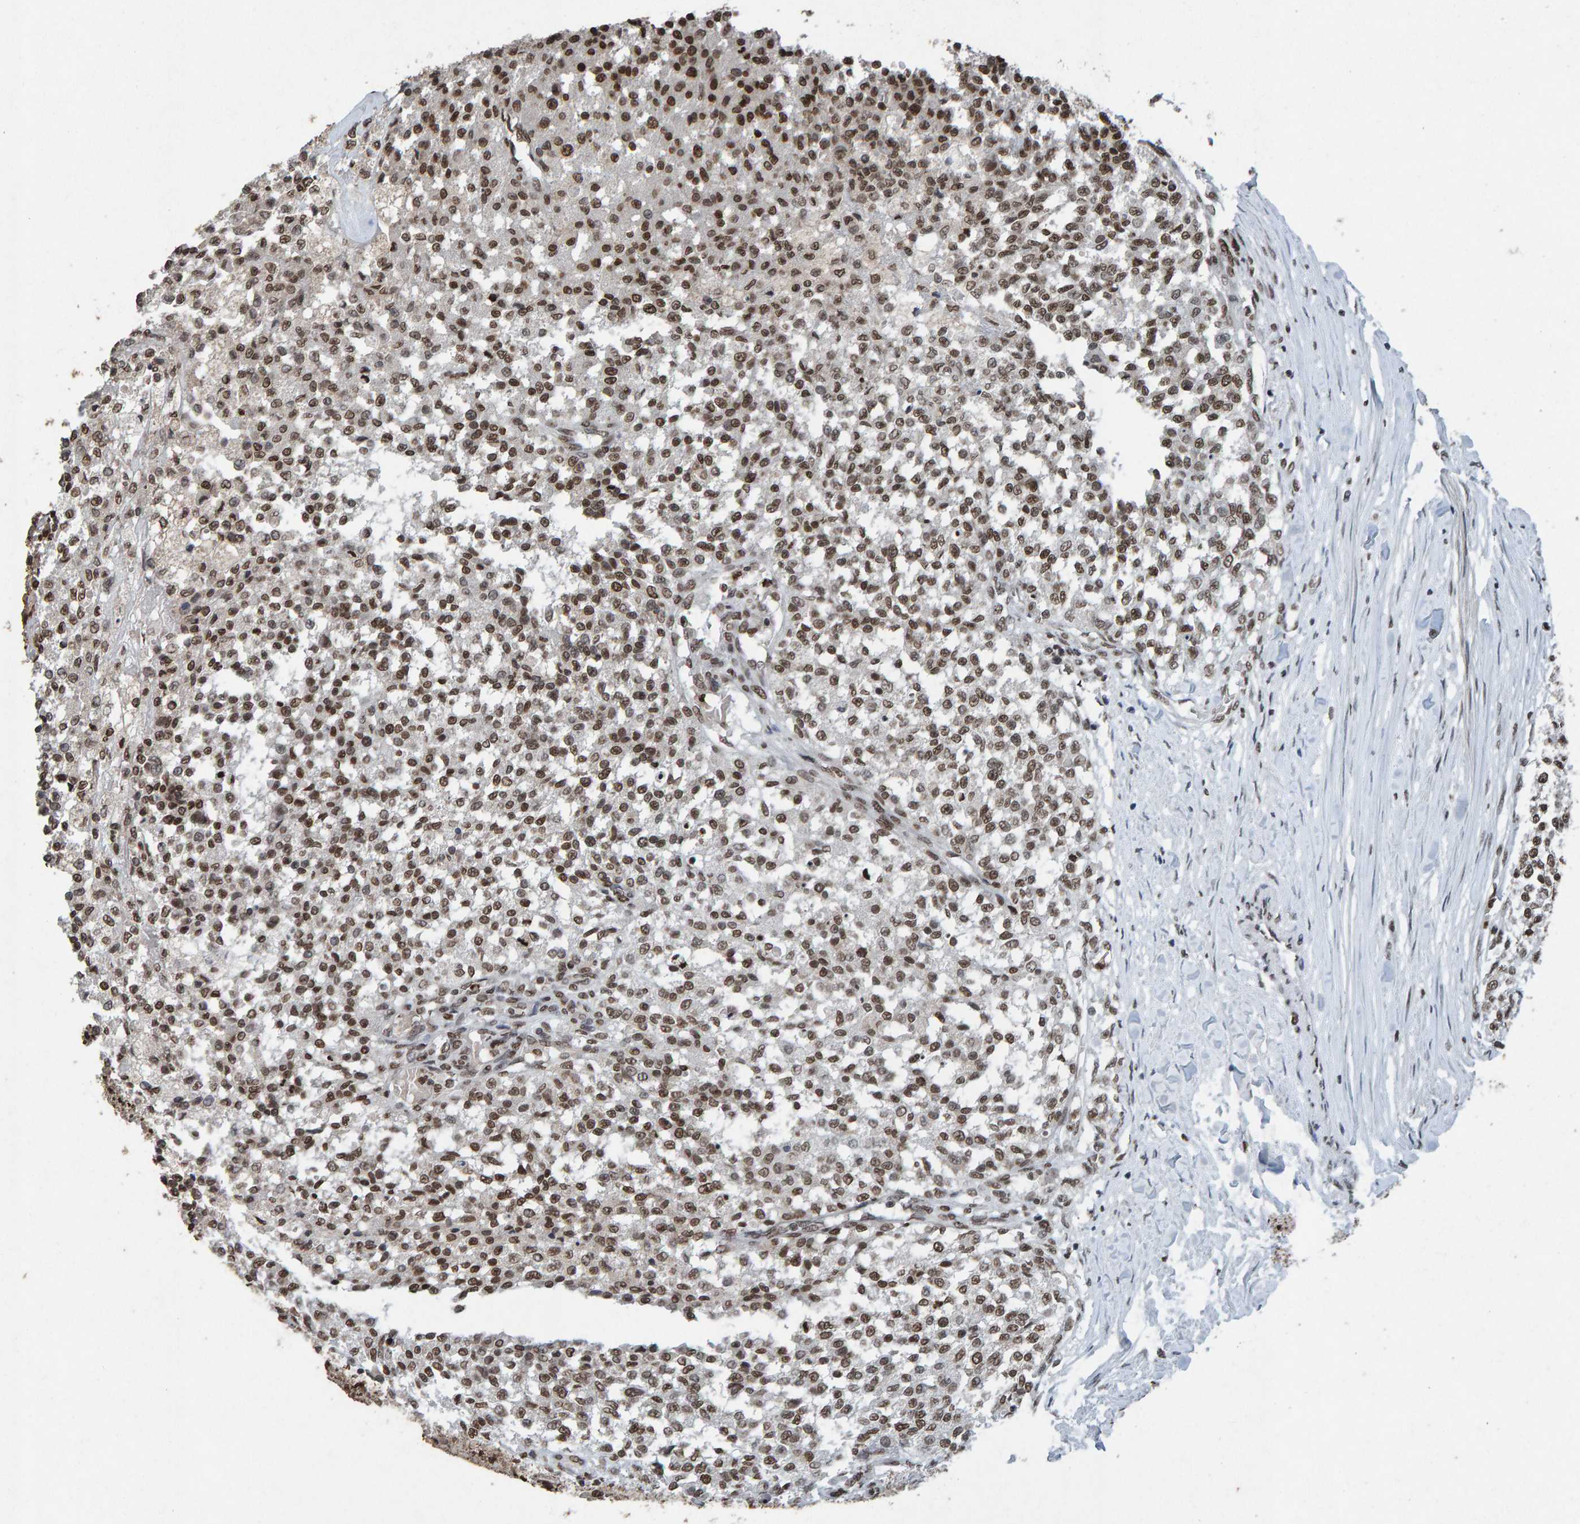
{"staining": {"intensity": "moderate", "quantity": ">75%", "location": "nuclear"}, "tissue": "testis cancer", "cell_type": "Tumor cells", "image_type": "cancer", "snomed": [{"axis": "morphology", "description": "Seminoma, NOS"}, {"axis": "topography", "description": "Testis"}], "caption": "Moderate nuclear staining is identified in about >75% of tumor cells in testis cancer. (Stains: DAB in brown, nuclei in blue, Microscopy: brightfield microscopy at high magnification).", "gene": "H2AZ1", "patient": {"sex": "male", "age": 59}}